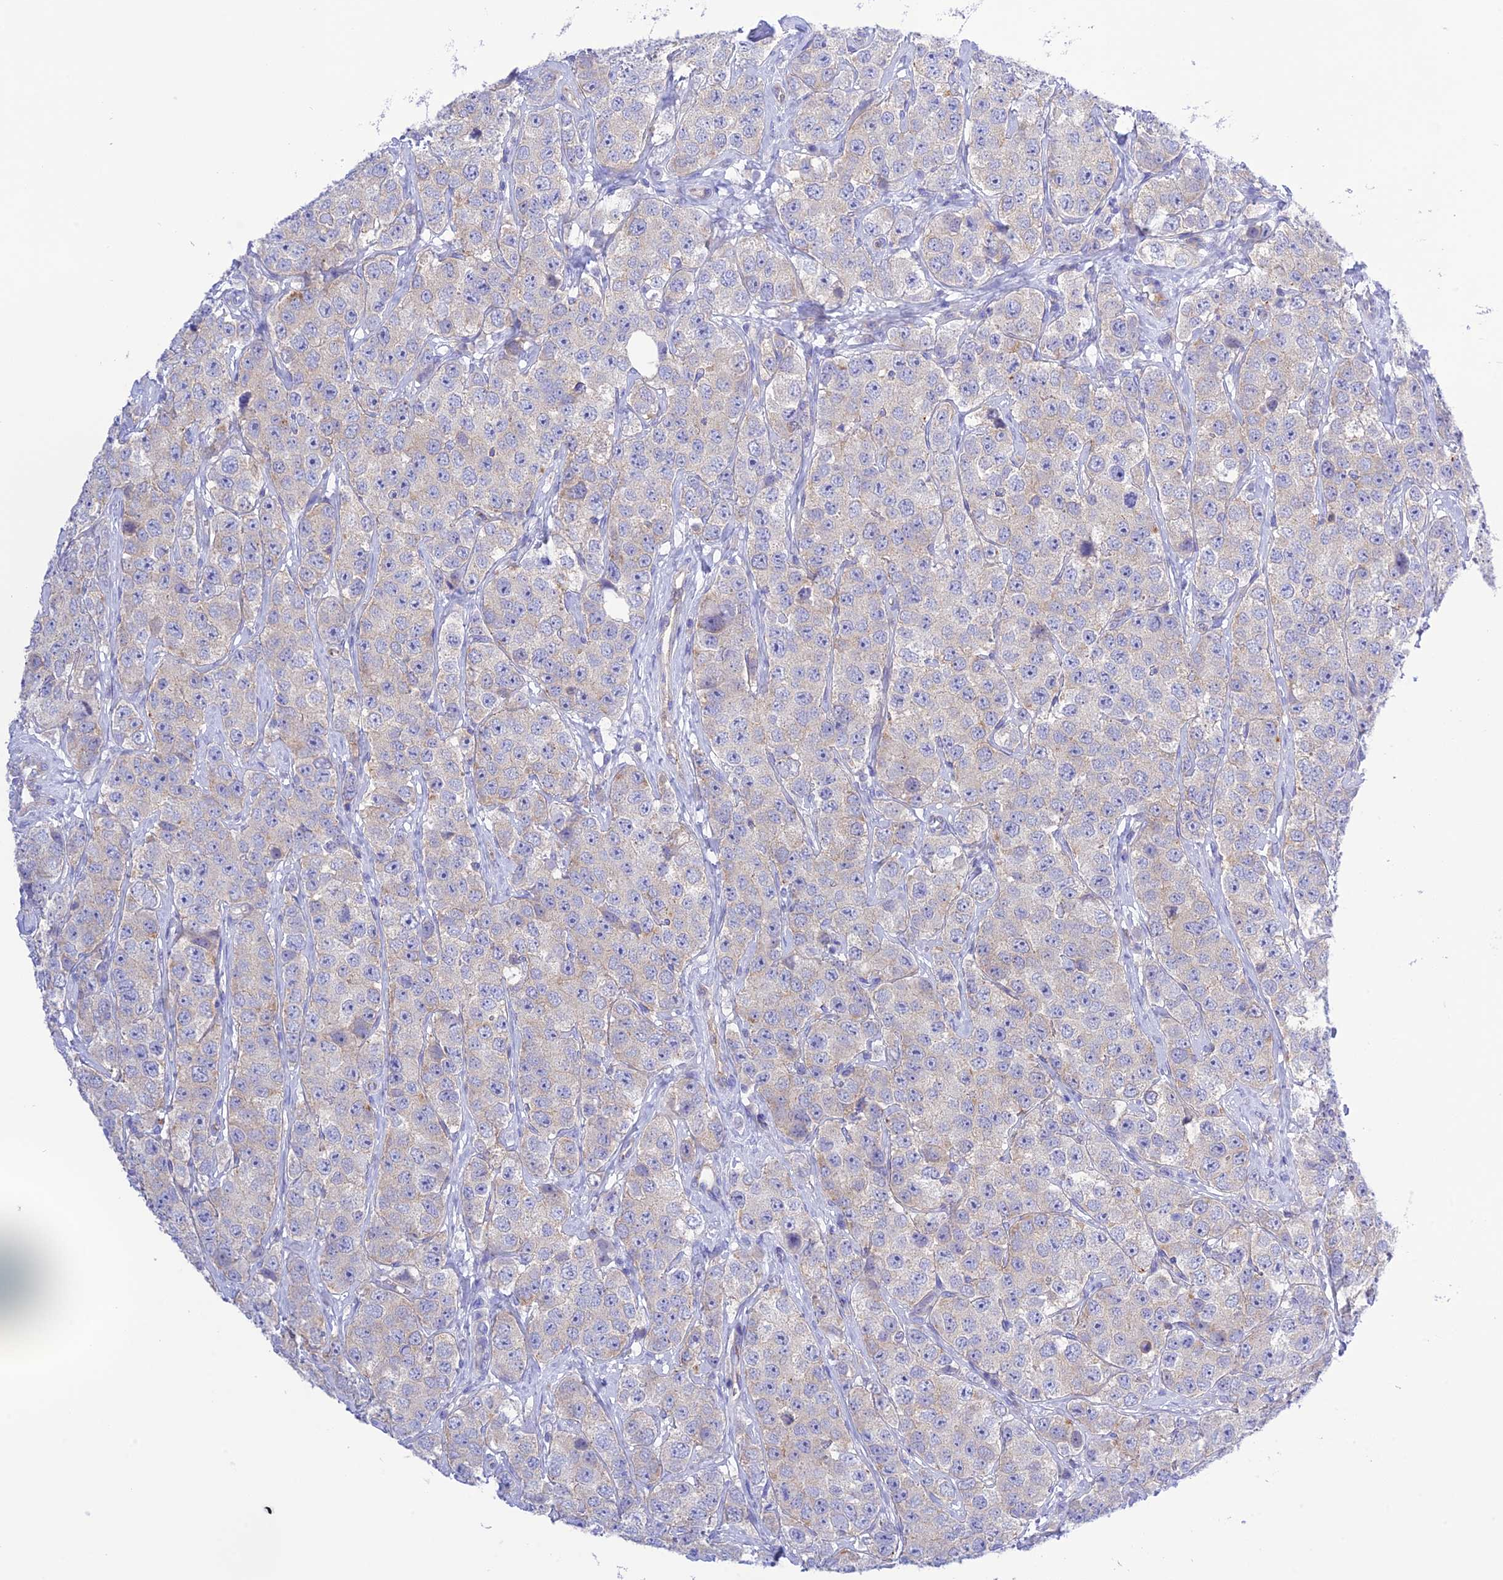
{"staining": {"intensity": "negative", "quantity": "none", "location": "none"}, "tissue": "testis cancer", "cell_type": "Tumor cells", "image_type": "cancer", "snomed": [{"axis": "morphology", "description": "Seminoma, NOS"}, {"axis": "topography", "description": "Testis"}], "caption": "Tumor cells are negative for protein expression in human testis cancer (seminoma). Brightfield microscopy of immunohistochemistry stained with DAB (brown) and hematoxylin (blue), captured at high magnification.", "gene": "CHSY3", "patient": {"sex": "male", "age": 28}}